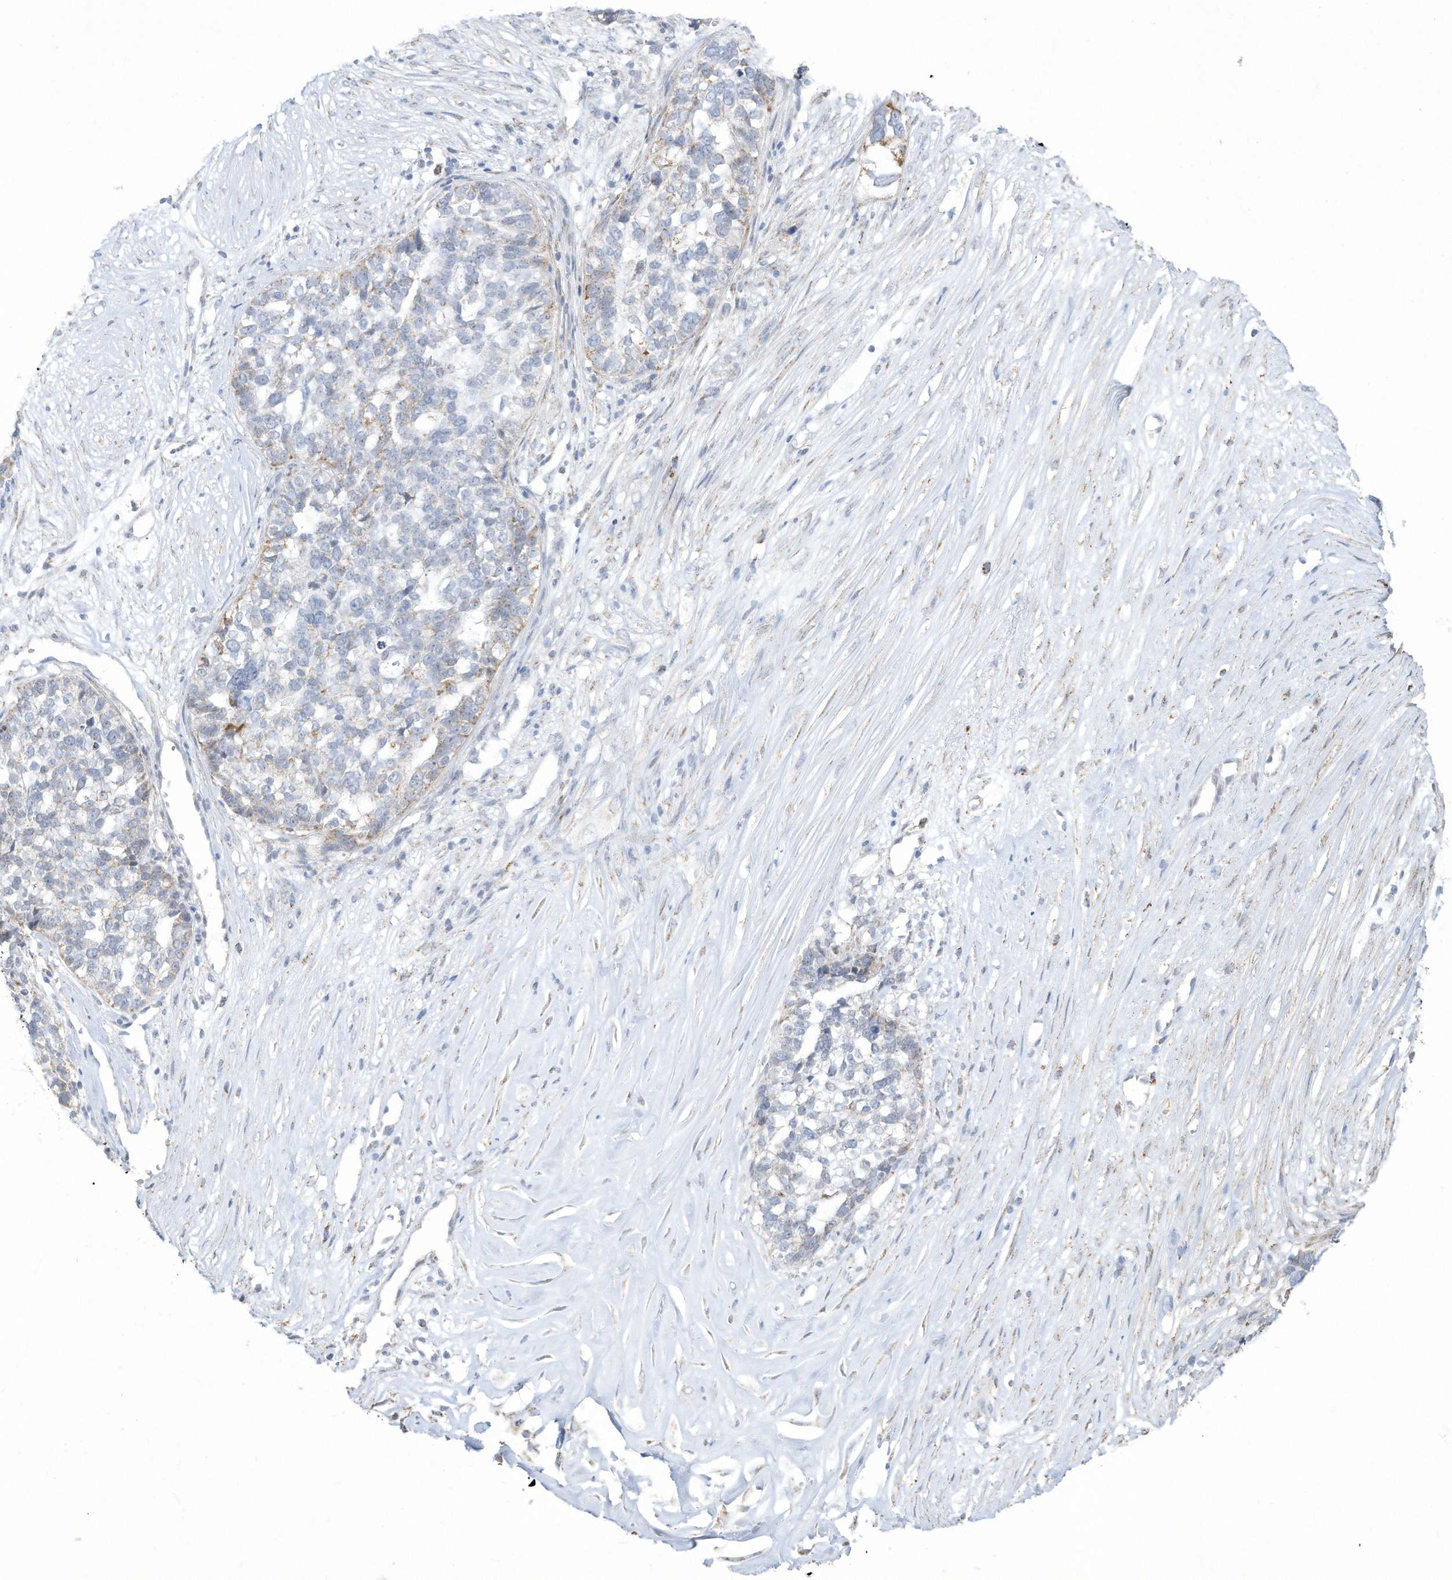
{"staining": {"intensity": "weak", "quantity": "25%-75%", "location": "cytoplasmic/membranous"}, "tissue": "ovarian cancer", "cell_type": "Tumor cells", "image_type": "cancer", "snomed": [{"axis": "morphology", "description": "Cystadenocarcinoma, serous, NOS"}, {"axis": "topography", "description": "Ovary"}], "caption": "A high-resolution photomicrograph shows IHC staining of ovarian cancer (serous cystadenocarcinoma), which demonstrates weak cytoplasmic/membranous positivity in approximately 25%-75% of tumor cells.", "gene": "ALDH6A1", "patient": {"sex": "female", "age": 59}}